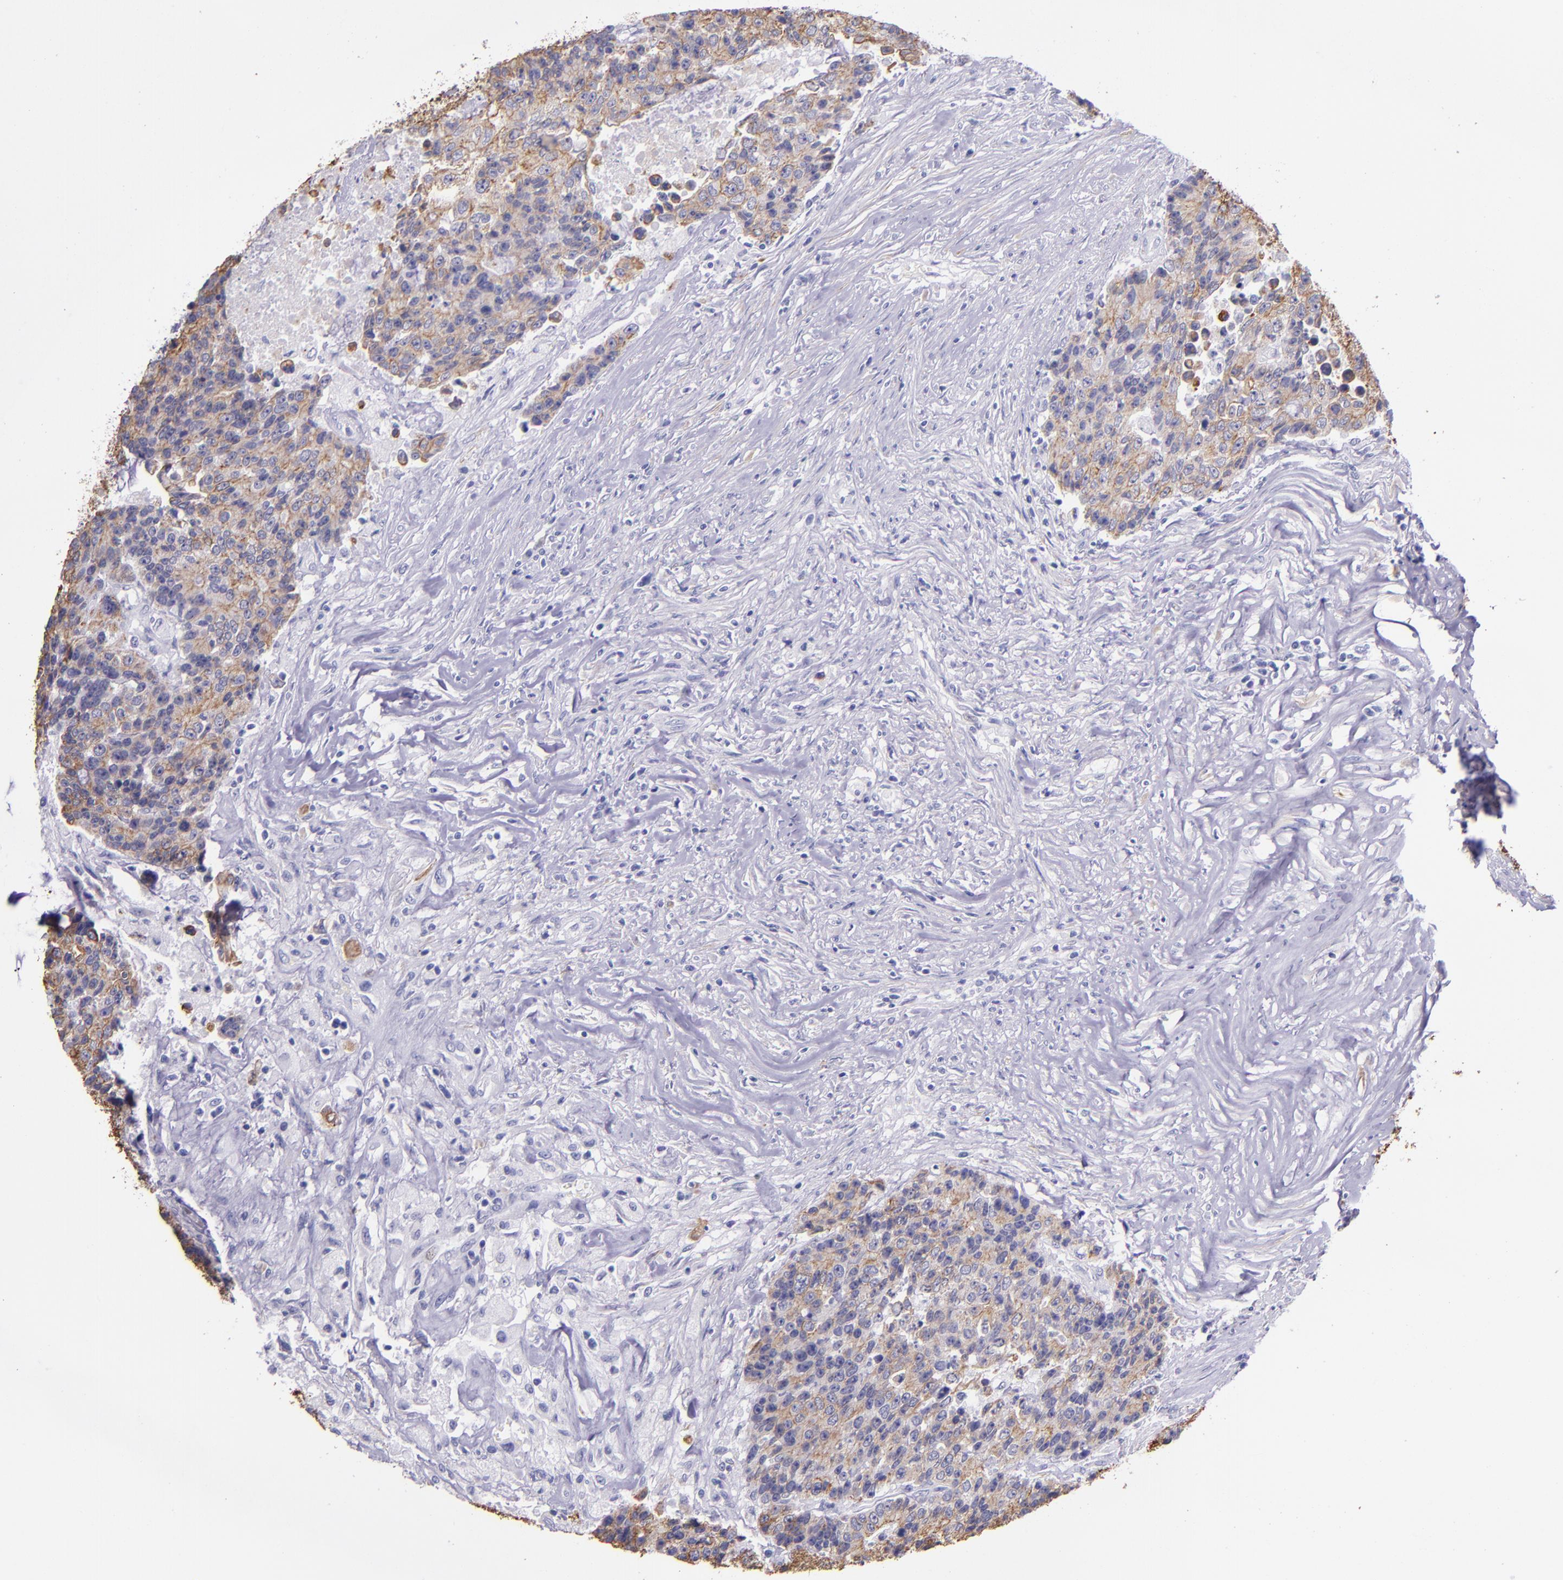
{"staining": {"intensity": "moderate", "quantity": ">75%", "location": "cytoplasmic/membranous"}, "tissue": "colorectal cancer", "cell_type": "Tumor cells", "image_type": "cancer", "snomed": [{"axis": "morphology", "description": "Adenocarcinoma, NOS"}, {"axis": "topography", "description": "Colon"}], "caption": "Immunohistochemistry (IHC) (DAB) staining of human colorectal cancer displays moderate cytoplasmic/membranous protein staining in approximately >75% of tumor cells.", "gene": "KRT4", "patient": {"sex": "female", "age": 86}}